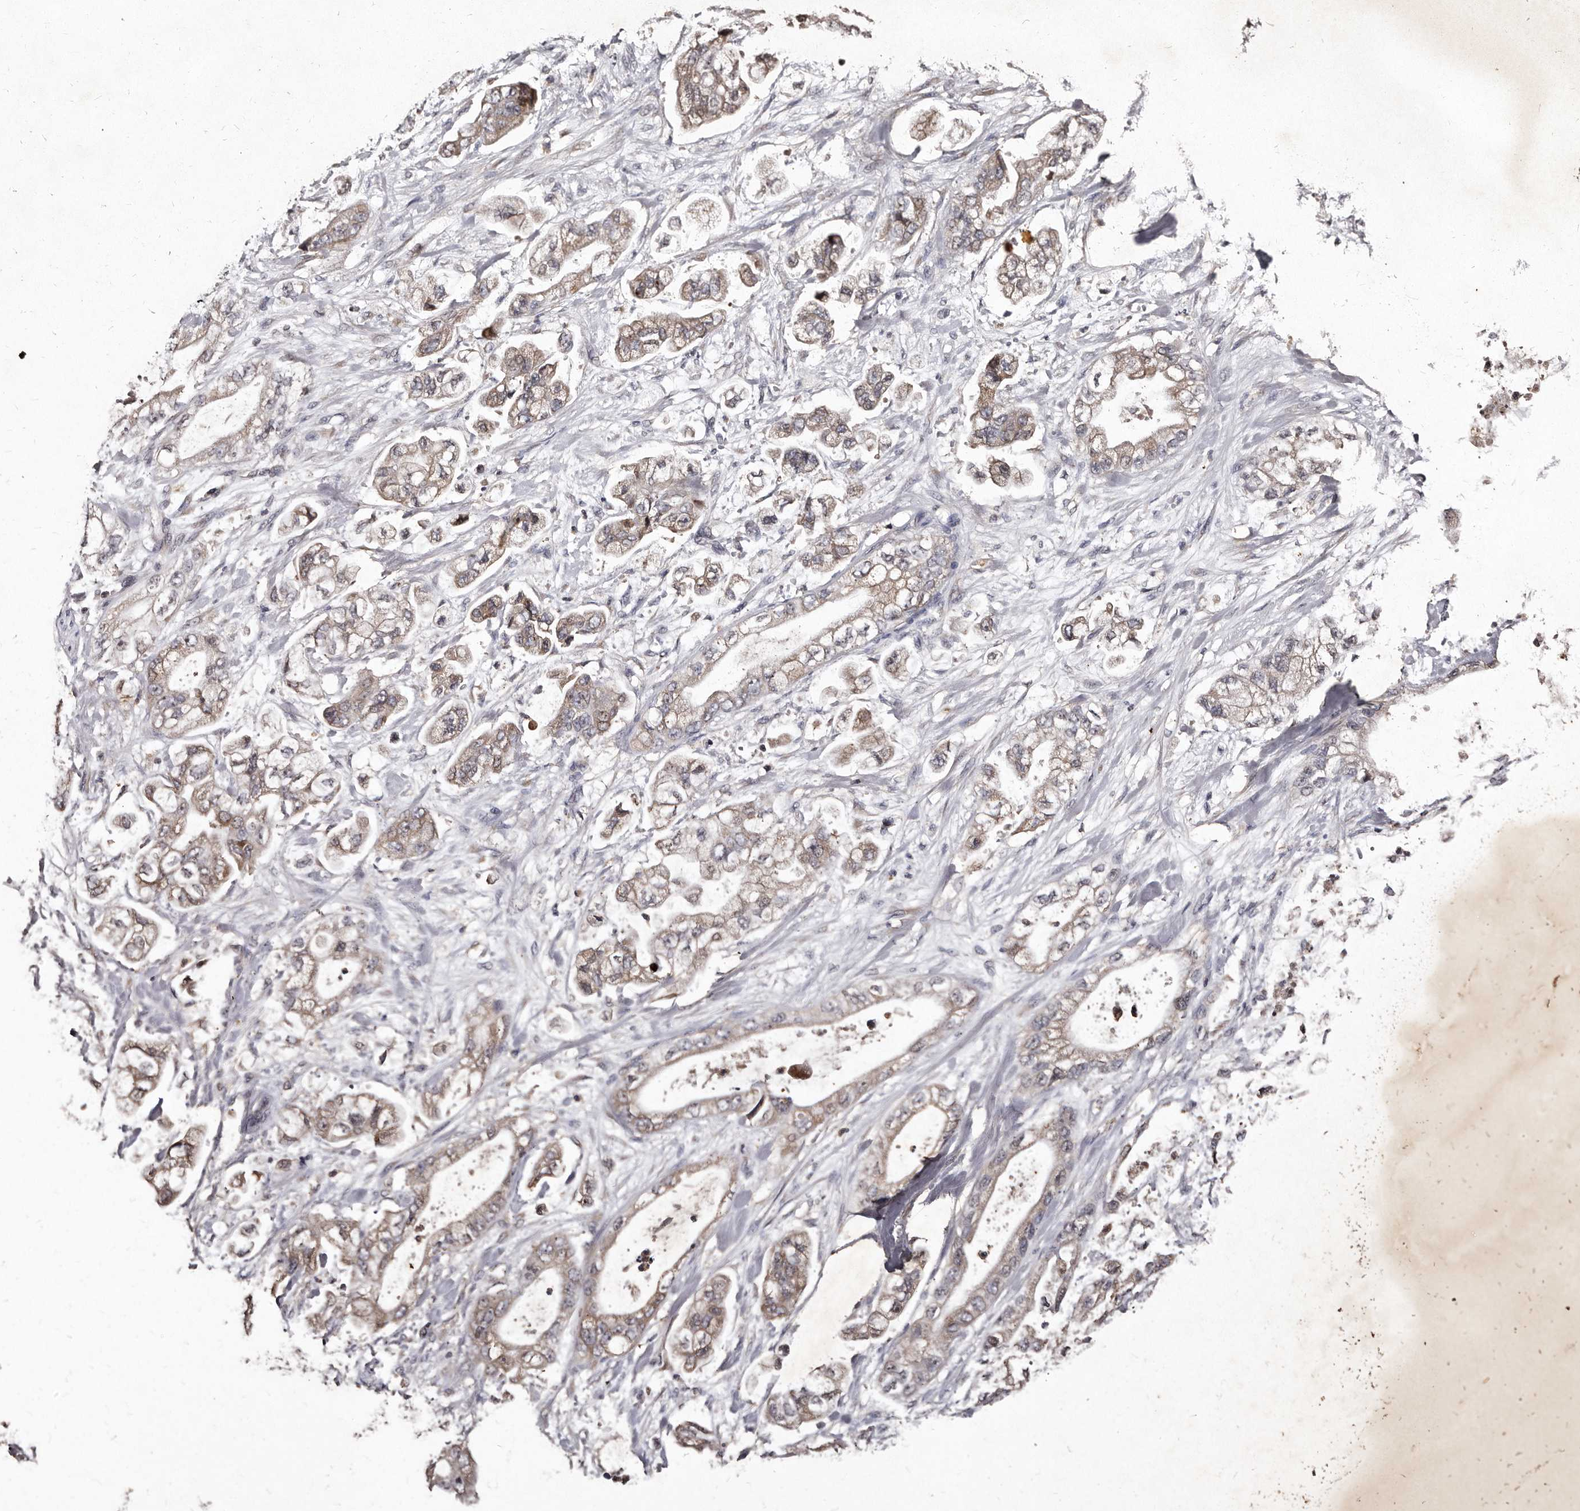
{"staining": {"intensity": "moderate", "quantity": ">75%", "location": "cytoplasmic/membranous"}, "tissue": "stomach cancer", "cell_type": "Tumor cells", "image_type": "cancer", "snomed": [{"axis": "morphology", "description": "Normal tissue, NOS"}, {"axis": "morphology", "description": "Adenocarcinoma, NOS"}, {"axis": "topography", "description": "Stomach"}], "caption": "Adenocarcinoma (stomach) stained for a protein (brown) demonstrates moderate cytoplasmic/membranous positive staining in approximately >75% of tumor cells.", "gene": "PMVK", "patient": {"sex": "male", "age": 62}}